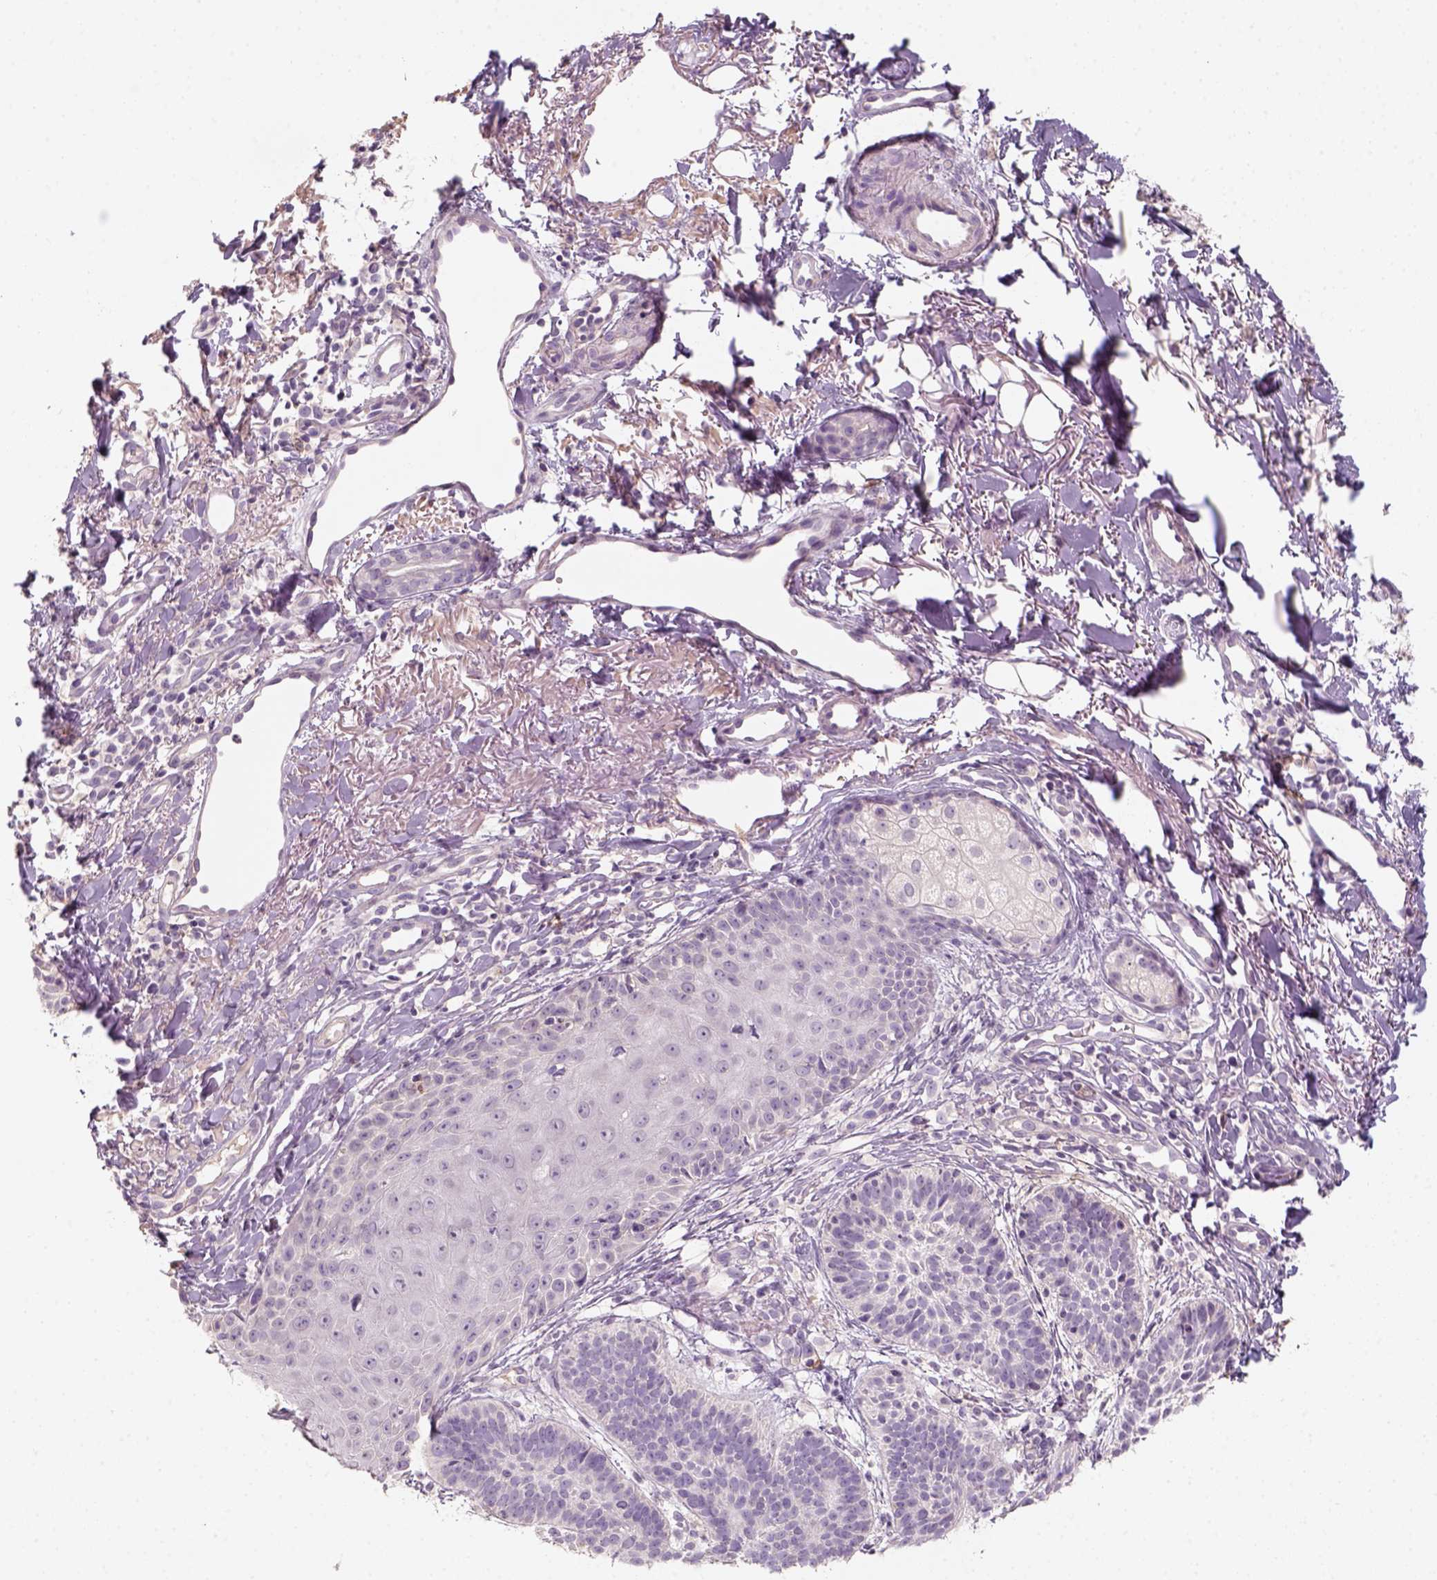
{"staining": {"intensity": "negative", "quantity": "none", "location": "none"}, "tissue": "skin cancer", "cell_type": "Tumor cells", "image_type": "cancer", "snomed": [{"axis": "morphology", "description": "Basal cell carcinoma"}, {"axis": "topography", "description": "Skin"}], "caption": "A photomicrograph of skin basal cell carcinoma stained for a protein reveals no brown staining in tumor cells.", "gene": "AQP9", "patient": {"sex": "male", "age": 72}}